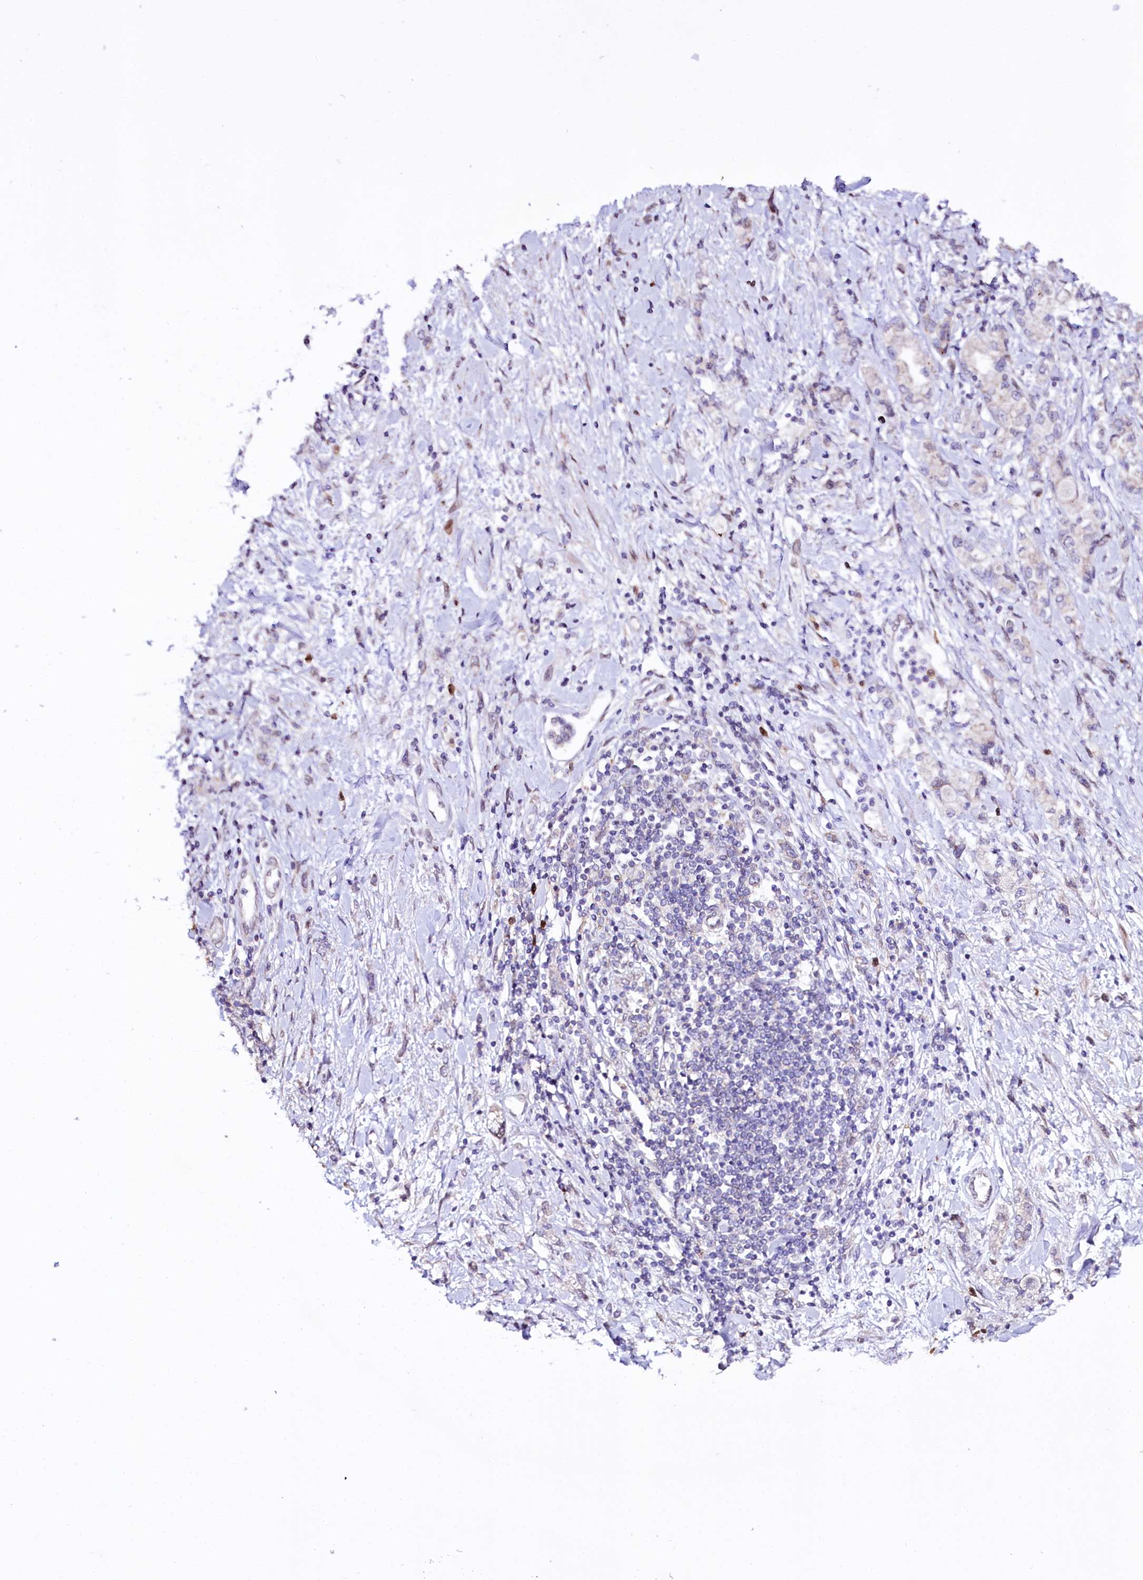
{"staining": {"intensity": "negative", "quantity": "none", "location": "none"}, "tissue": "stomach cancer", "cell_type": "Tumor cells", "image_type": "cancer", "snomed": [{"axis": "morphology", "description": "Adenocarcinoma, NOS"}, {"axis": "topography", "description": "Stomach"}], "caption": "Tumor cells show no significant positivity in adenocarcinoma (stomach). Nuclei are stained in blue.", "gene": "ZNF226", "patient": {"sex": "female", "age": 76}}